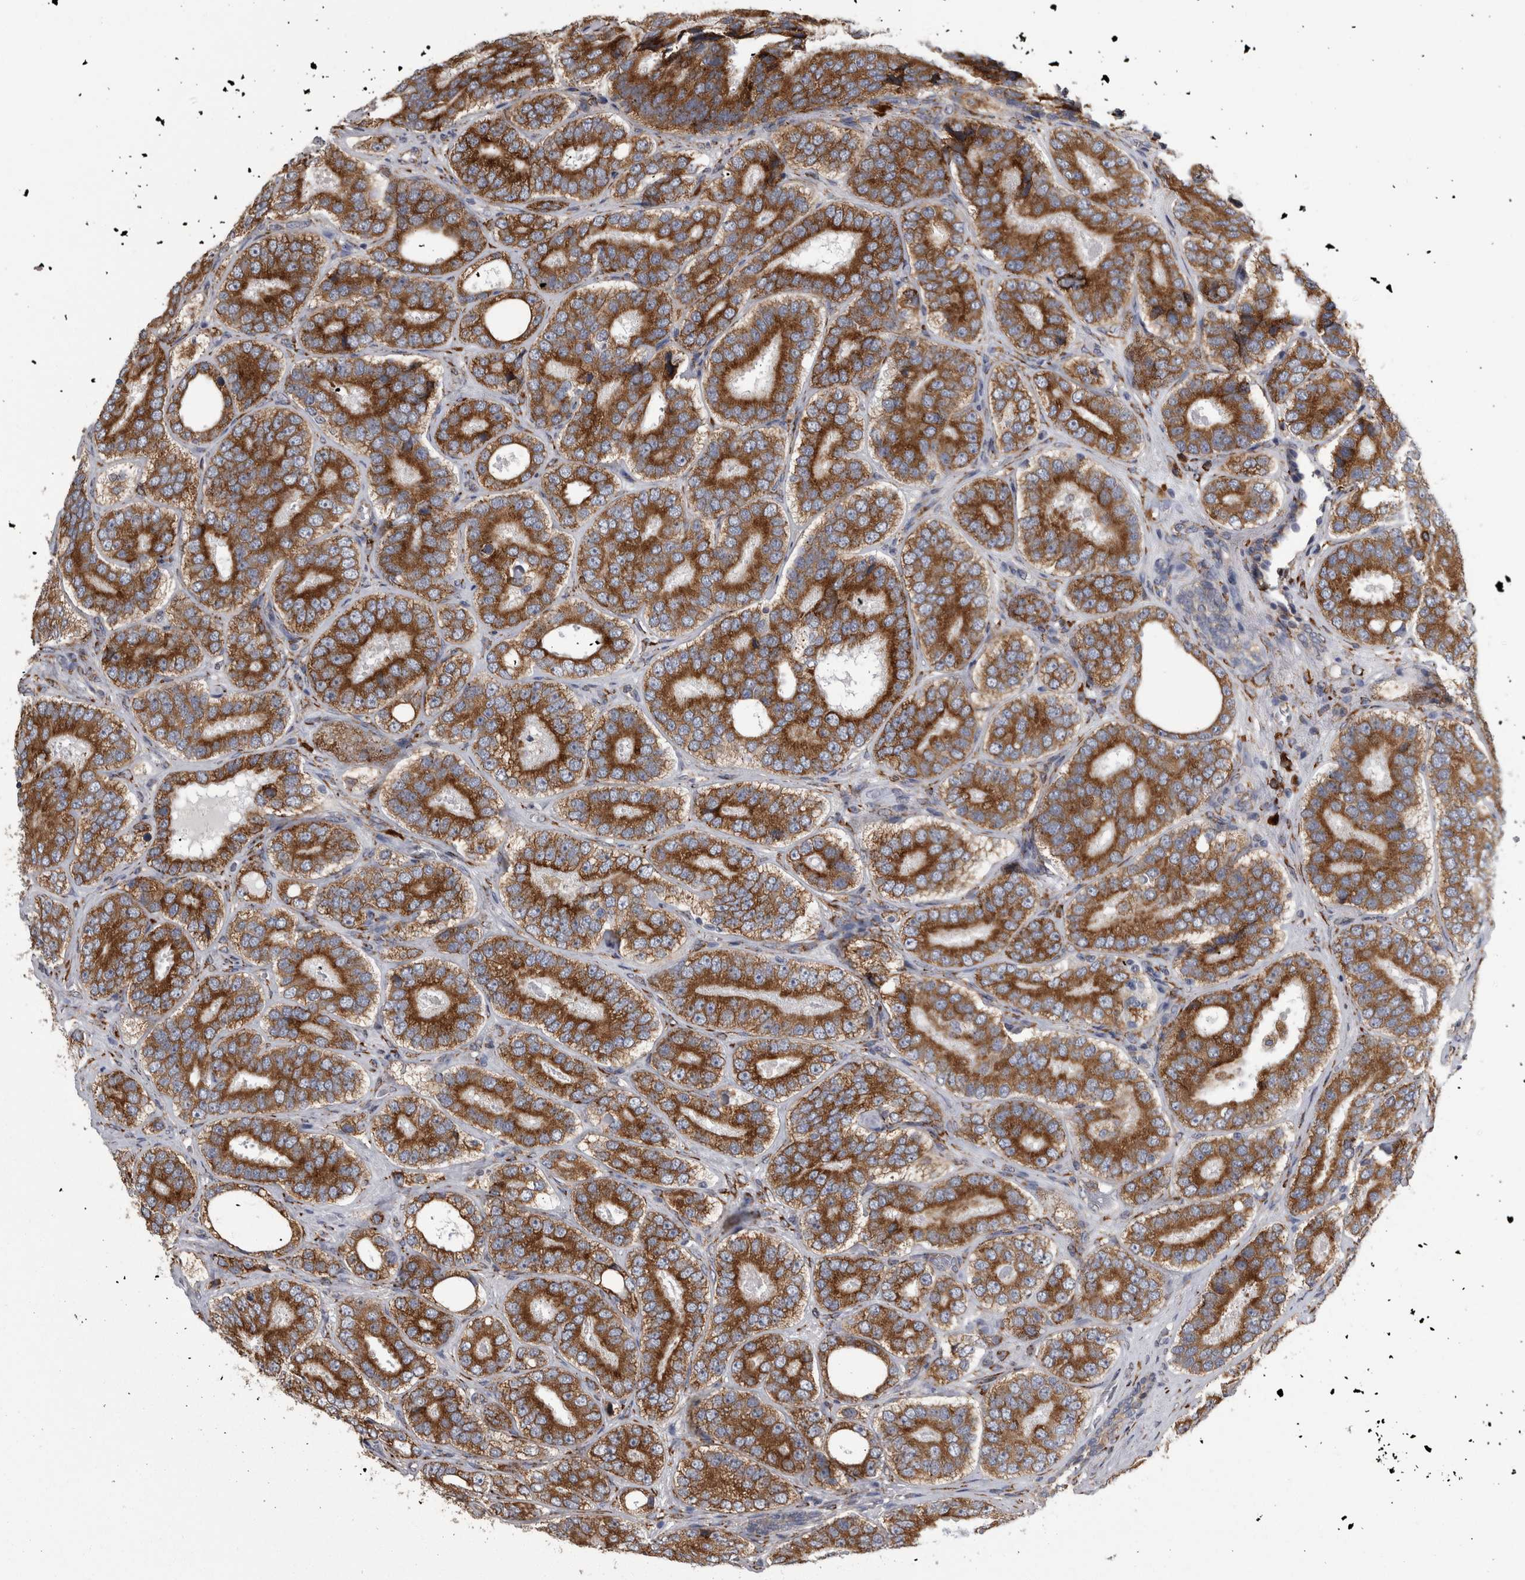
{"staining": {"intensity": "strong", "quantity": ">75%", "location": "cytoplasmic/membranous"}, "tissue": "prostate cancer", "cell_type": "Tumor cells", "image_type": "cancer", "snomed": [{"axis": "morphology", "description": "Adenocarcinoma, High grade"}, {"axis": "topography", "description": "Prostate"}], "caption": "Immunohistochemical staining of prostate high-grade adenocarcinoma exhibits high levels of strong cytoplasmic/membranous expression in about >75% of tumor cells.", "gene": "FHIP2B", "patient": {"sex": "male", "age": 56}}